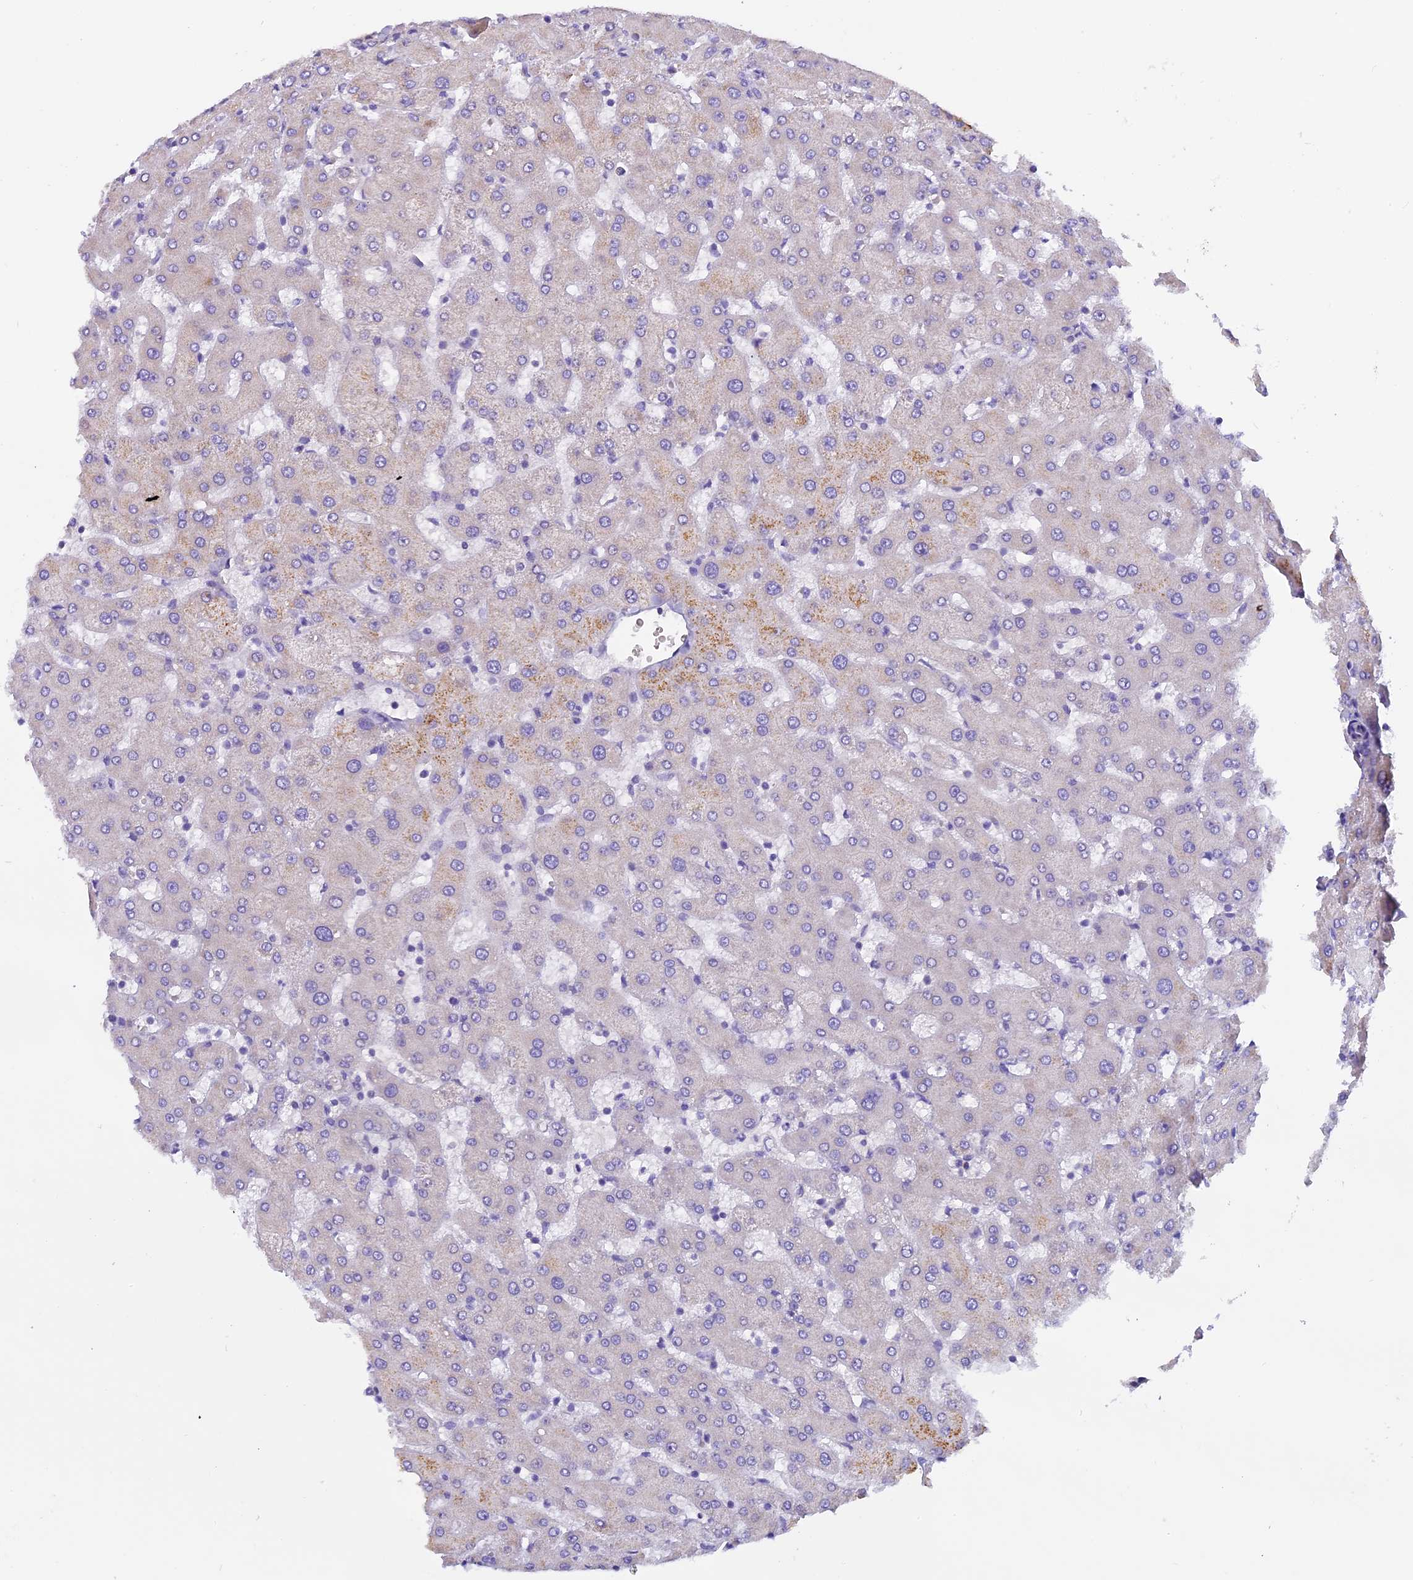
{"staining": {"intensity": "negative", "quantity": "none", "location": "none"}, "tissue": "liver", "cell_type": "Cholangiocytes", "image_type": "normal", "snomed": [{"axis": "morphology", "description": "Normal tissue, NOS"}, {"axis": "topography", "description": "Liver"}], "caption": "Cholangiocytes are negative for brown protein staining in normal liver. (DAB (3,3'-diaminobenzidine) immunohistochemistry, high magnification).", "gene": "MGME1", "patient": {"sex": "female", "age": 63}}